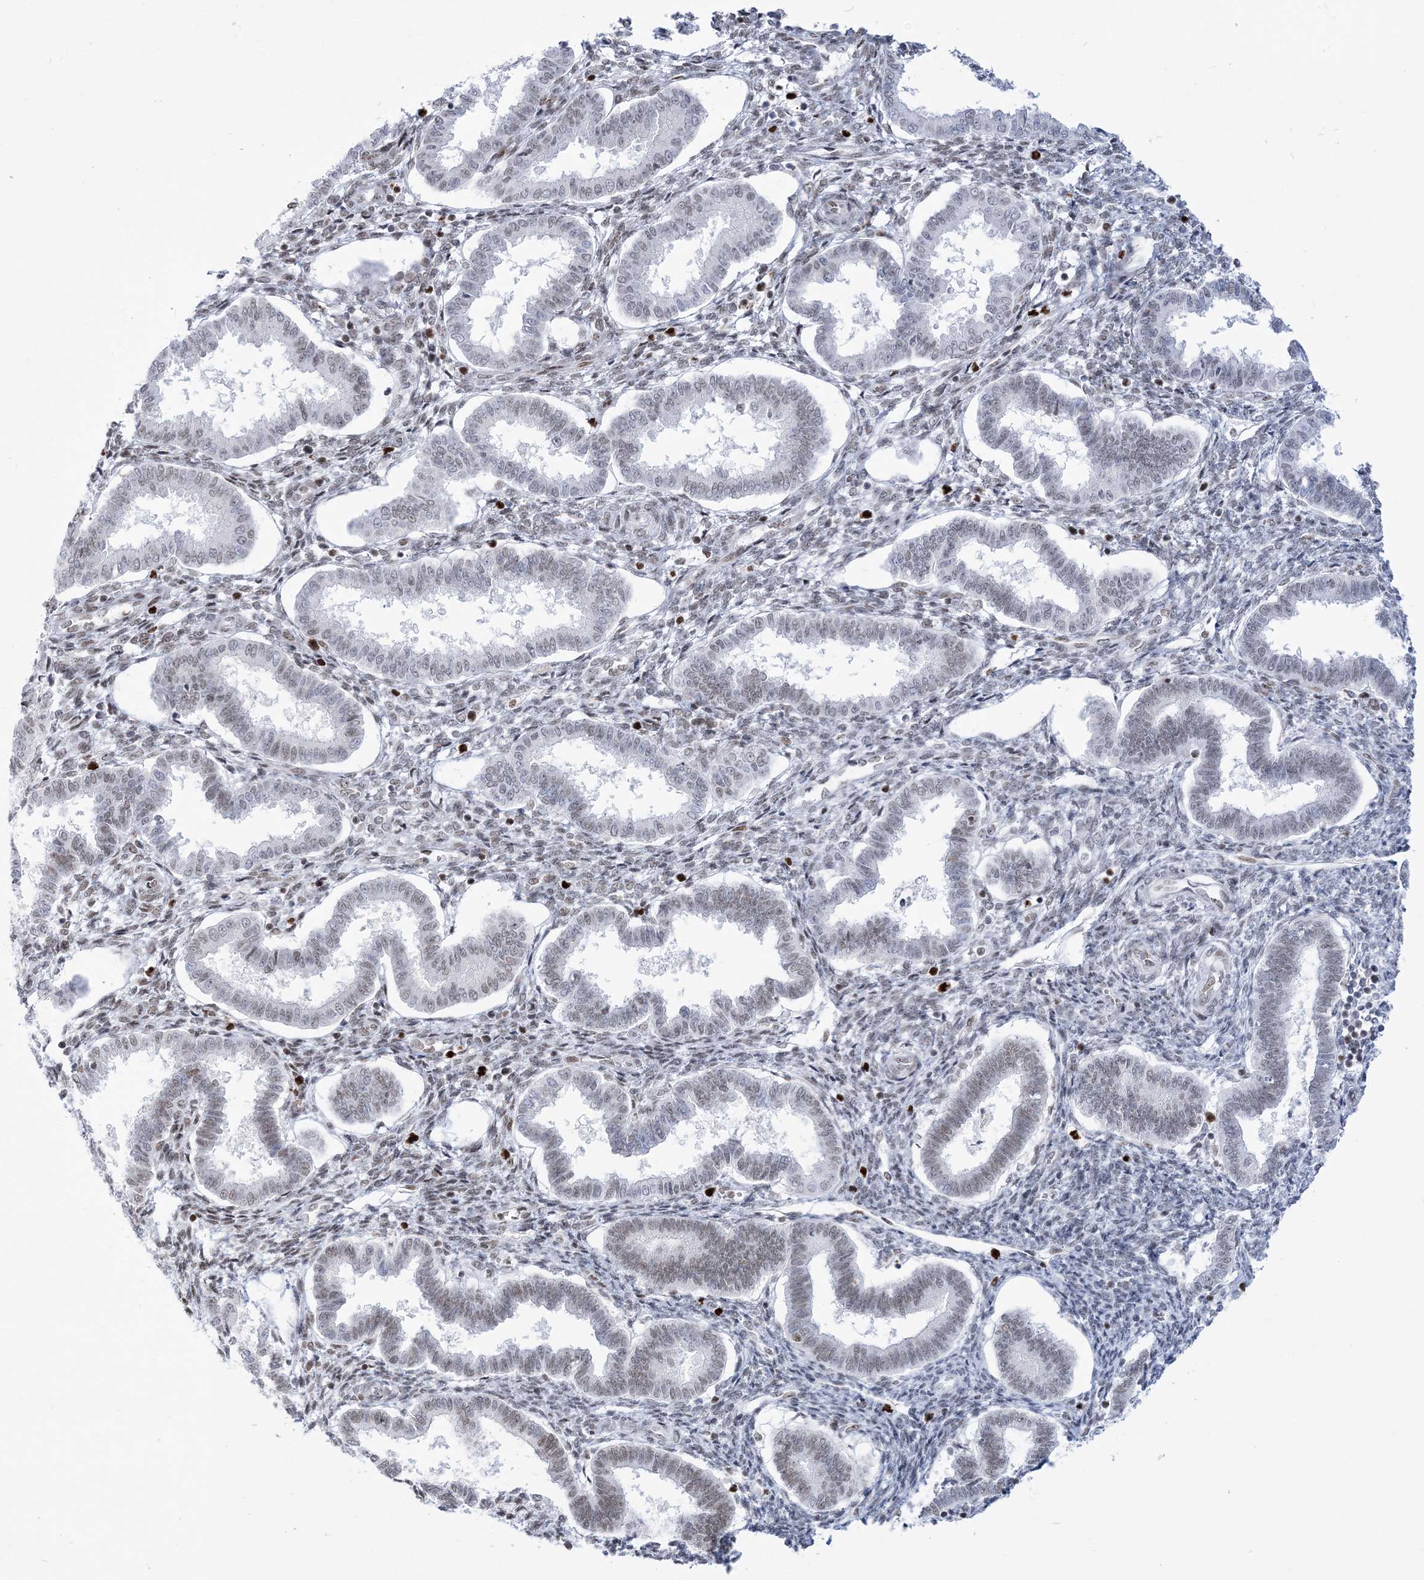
{"staining": {"intensity": "weak", "quantity": "<25%", "location": "nuclear"}, "tissue": "endometrium", "cell_type": "Cells in endometrial stroma", "image_type": "normal", "snomed": [{"axis": "morphology", "description": "Normal tissue, NOS"}, {"axis": "topography", "description": "Endometrium"}], "caption": "Immunohistochemistry (IHC) micrograph of unremarkable endometrium stained for a protein (brown), which demonstrates no positivity in cells in endometrial stroma.", "gene": "DDX21", "patient": {"sex": "female", "age": 24}}